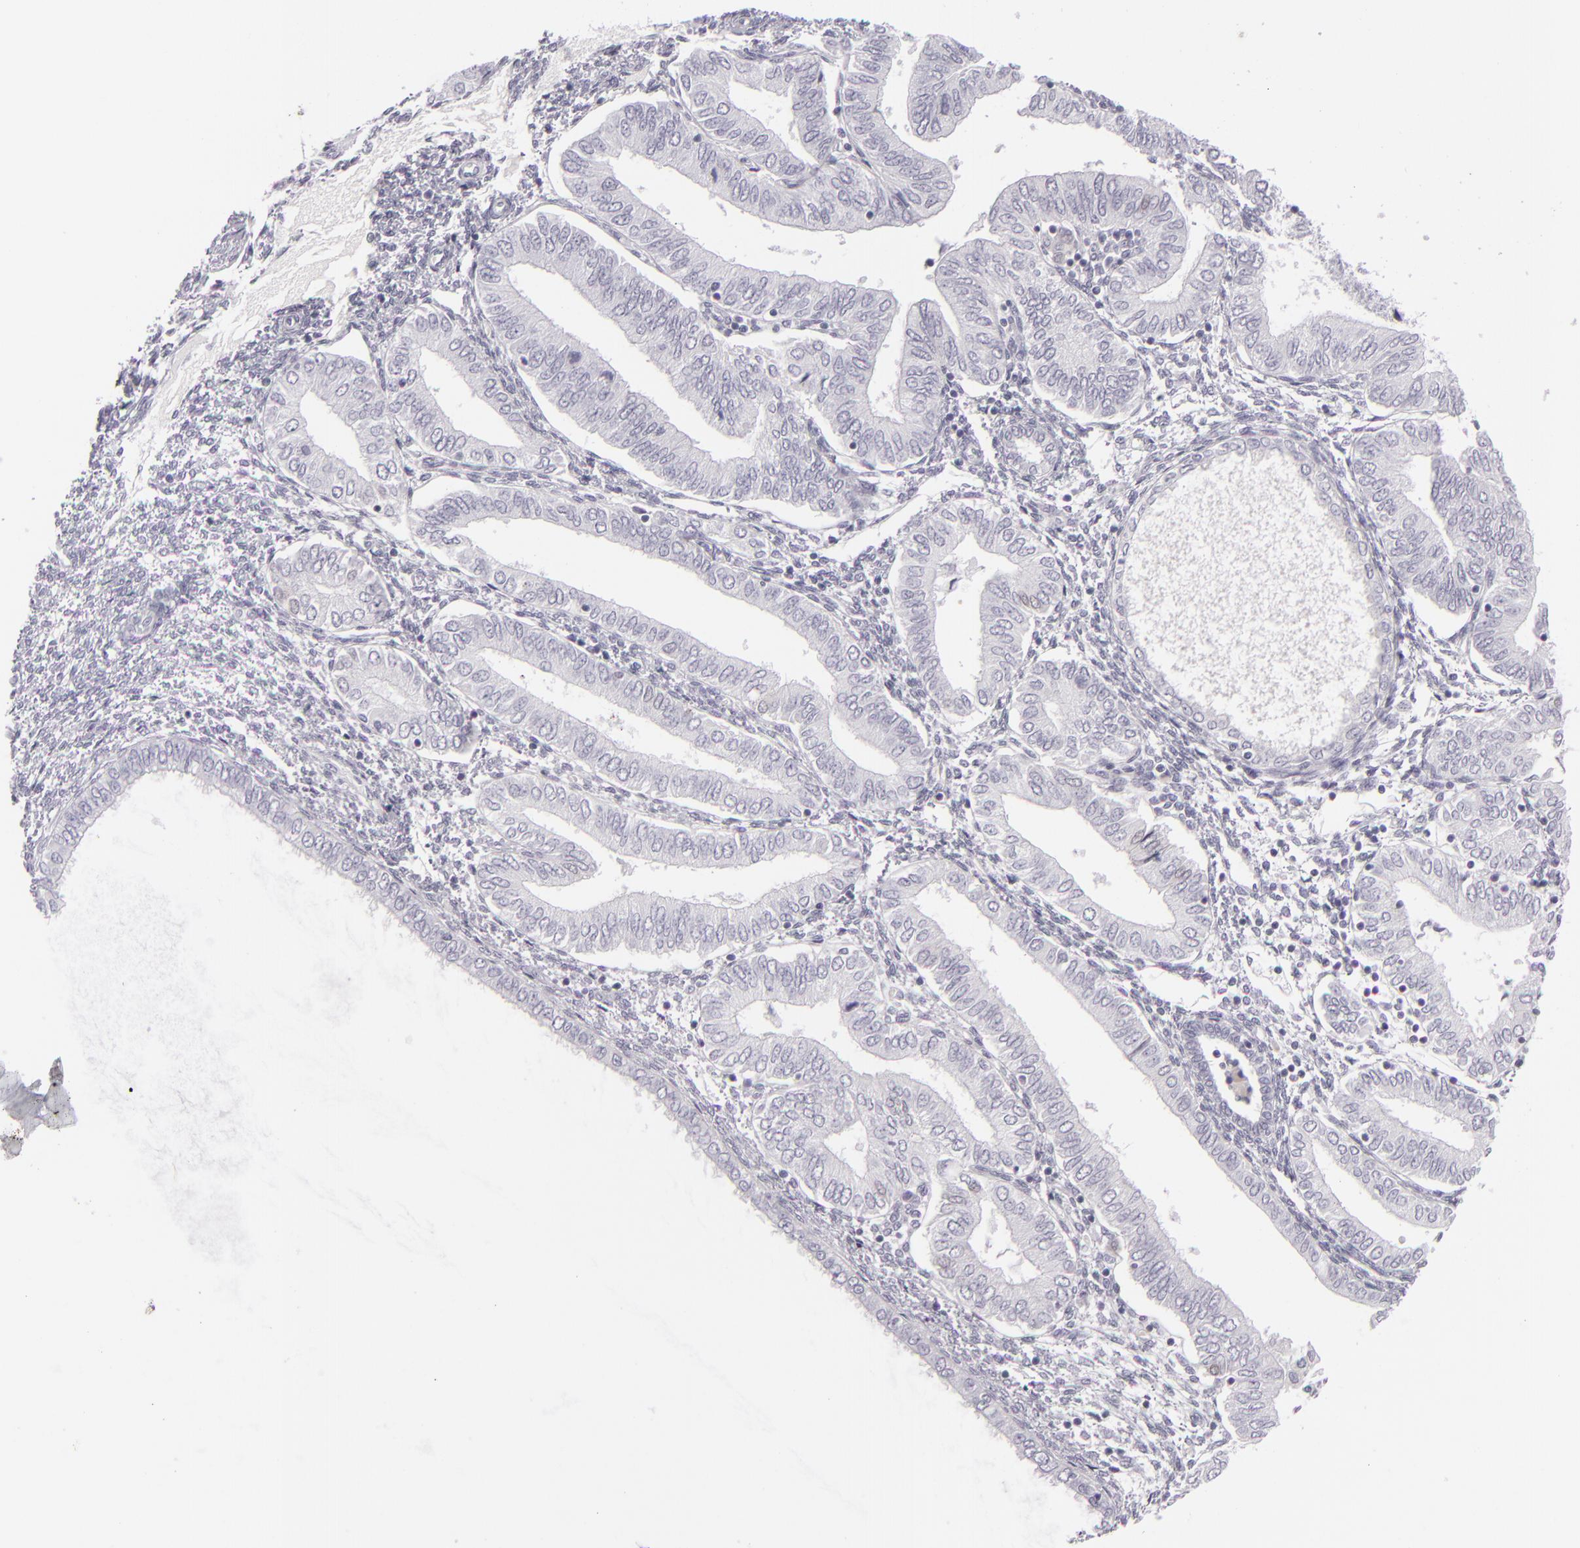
{"staining": {"intensity": "negative", "quantity": "none", "location": "none"}, "tissue": "endometrial cancer", "cell_type": "Tumor cells", "image_type": "cancer", "snomed": [{"axis": "morphology", "description": "Adenocarcinoma, NOS"}, {"axis": "topography", "description": "Endometrium"}], "caption": "Protein analysis of adenocarcinoma (endometrial) reveals no significant staining in tumor cells.", "gene": "CDX2", "patient": {"sex": "female", "age": 51}}